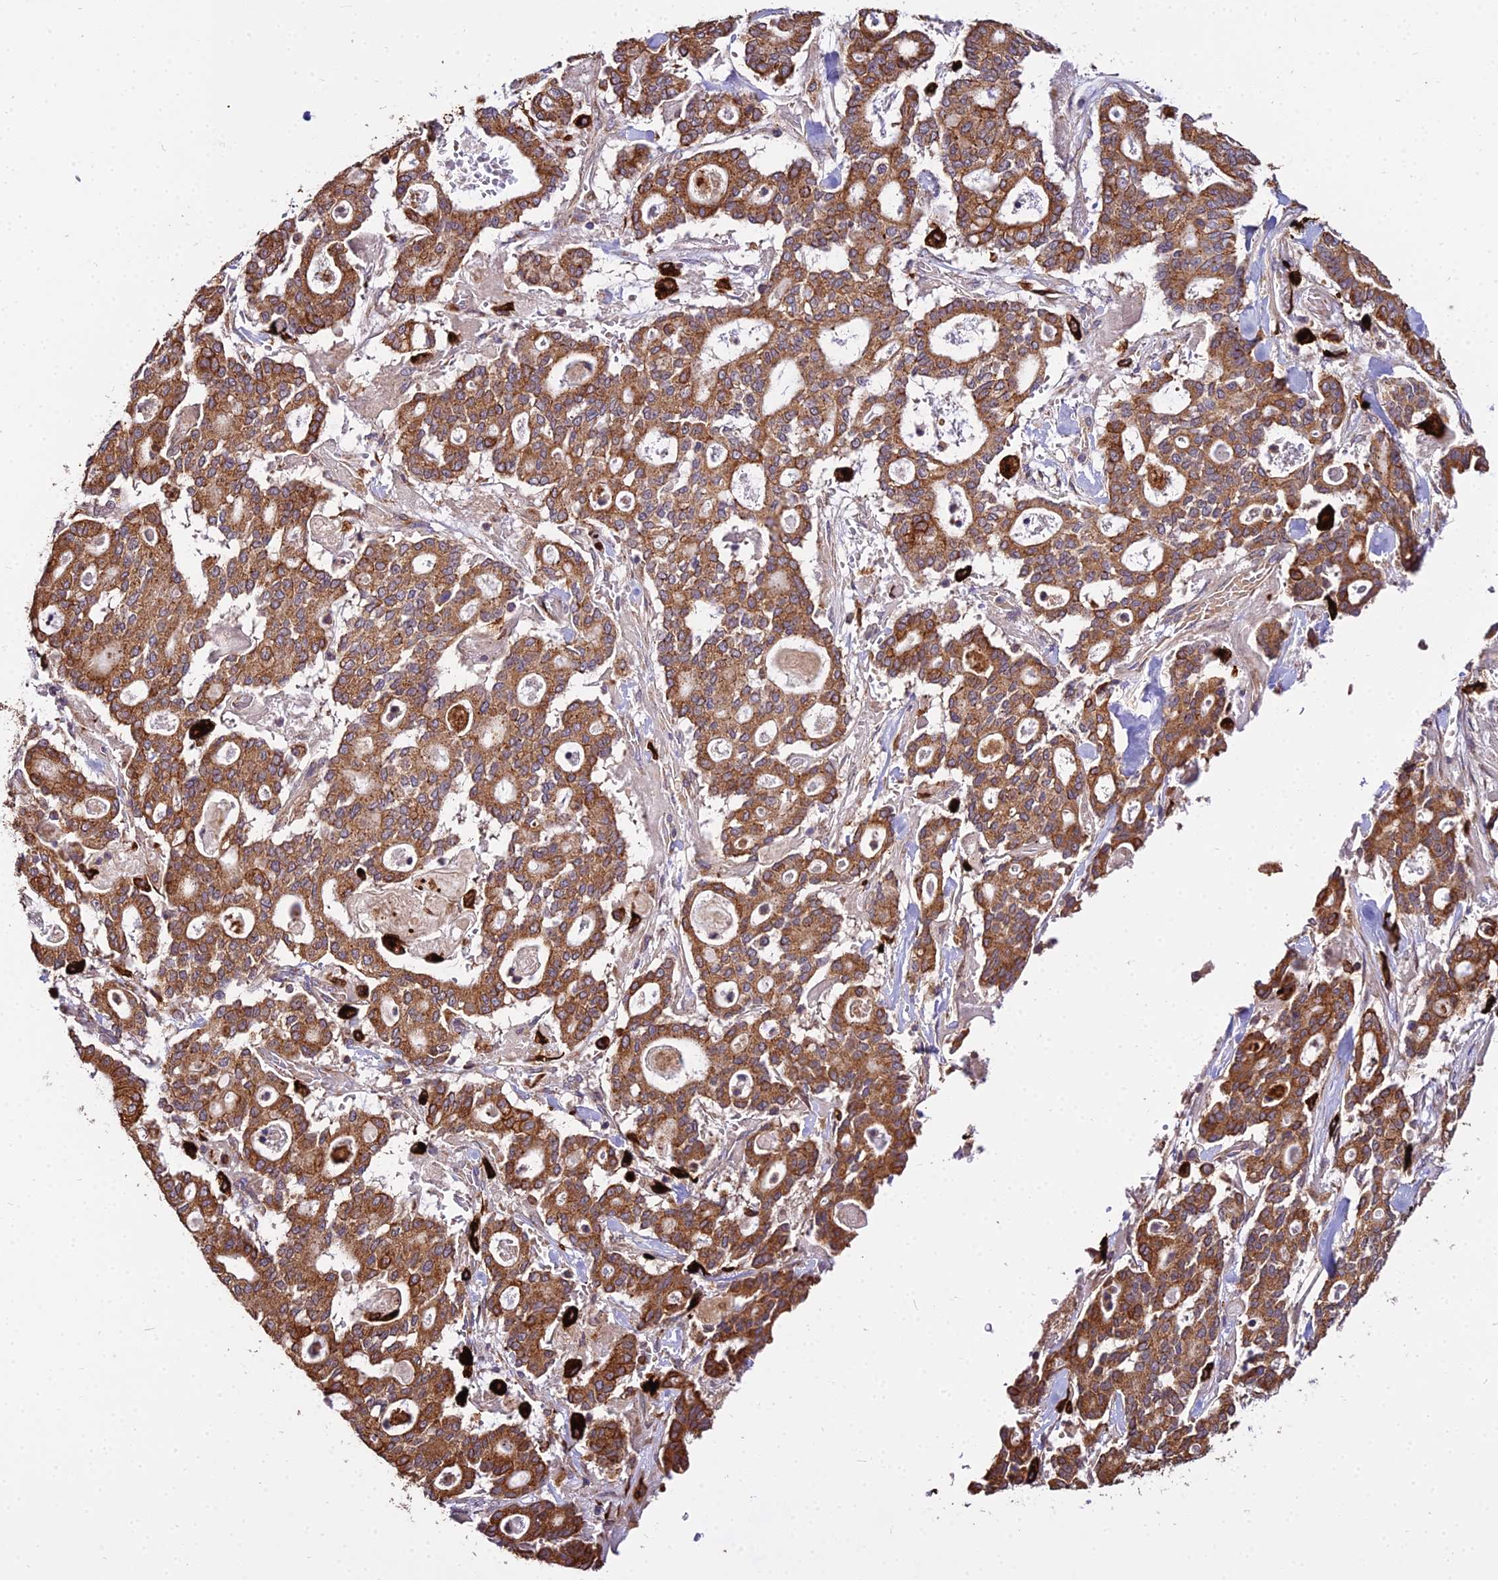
{"staining": {"intensity": "strong", "quantity": ">75%", "location": "cytoplasmic/membranous"}, "tissue": "pancreatic cancer", "cell_type": "Tumor cells", "image_type": "cancer", "snomed": [{"axis": "morphology", "description": "Adenocarcinoma, NOS"}, {"axis": "topography", "description": "Pancreas"}], "caption": "About >75% of tumor cells in pancreatic cancer show strong cytoplasmic/membranous protein expression as visualized by brown immunohistochemical staining.", "gene": "PEX19", "patient": {"sex": "male", "age": 63}}